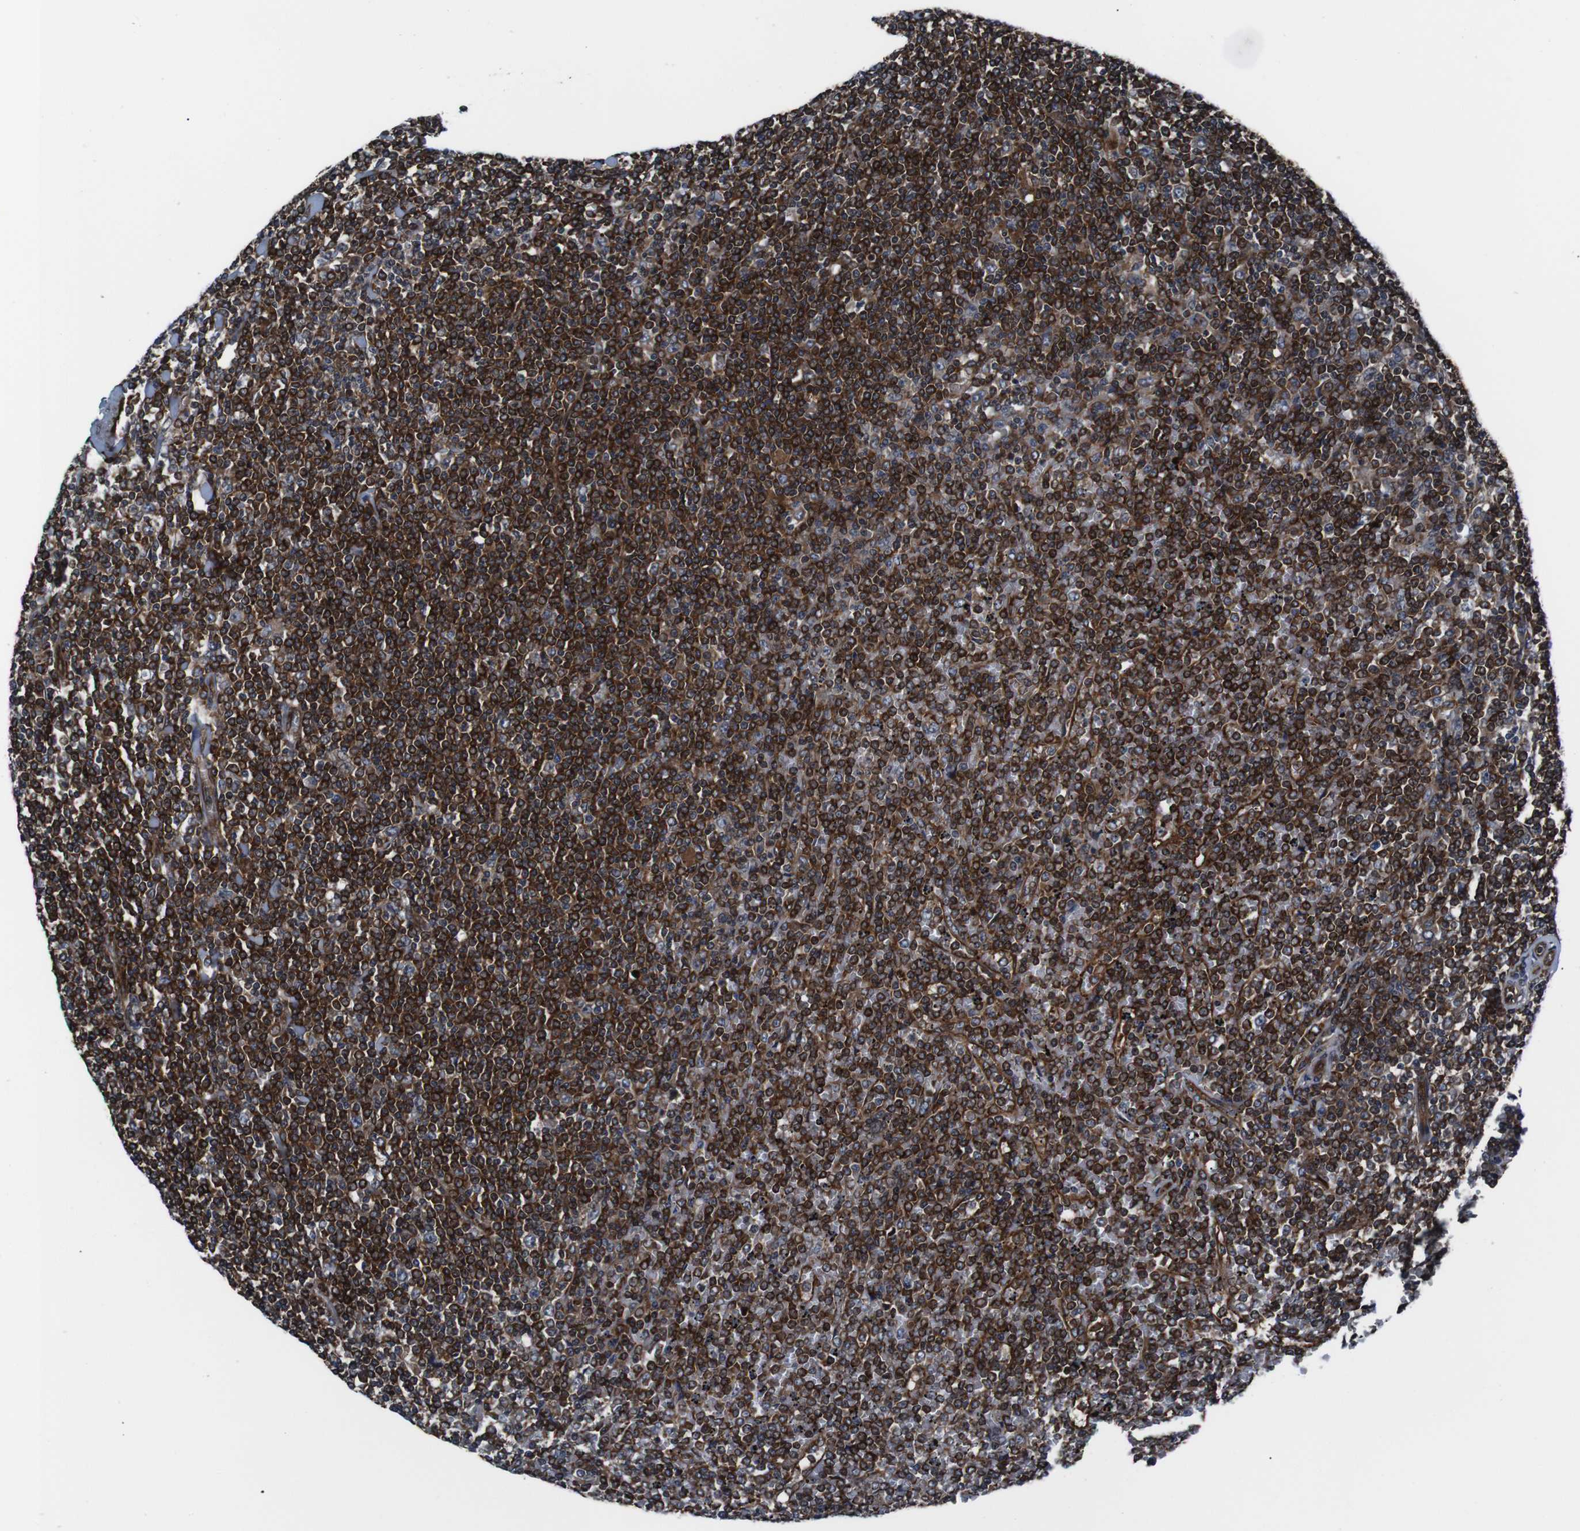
{"staining": {"intensity": "strong", "quantity": ">75%", "location": "cytoplasmic/membranous"}, "tissue": "lymphoma", "cell_type": "Tumor cells", "image_type": "cancer", "snomed": [{"axis": "morphology", "description": "Malignant lymphoma, non-Hodgkin's type, Low grade"}, {"axis": "topography", "description": "Spleen"}], "caption": "The immunohistochemical stain labels strong cytoplasmic/membranous positivity in tumor cells of lymphoma tissue. (DAB (3,3'-diaminobenzidine) IHC with brightfield microscopy, high magnification).", "gene": "EIF4A2", "patient": {"sex": "female", "age": 19}}